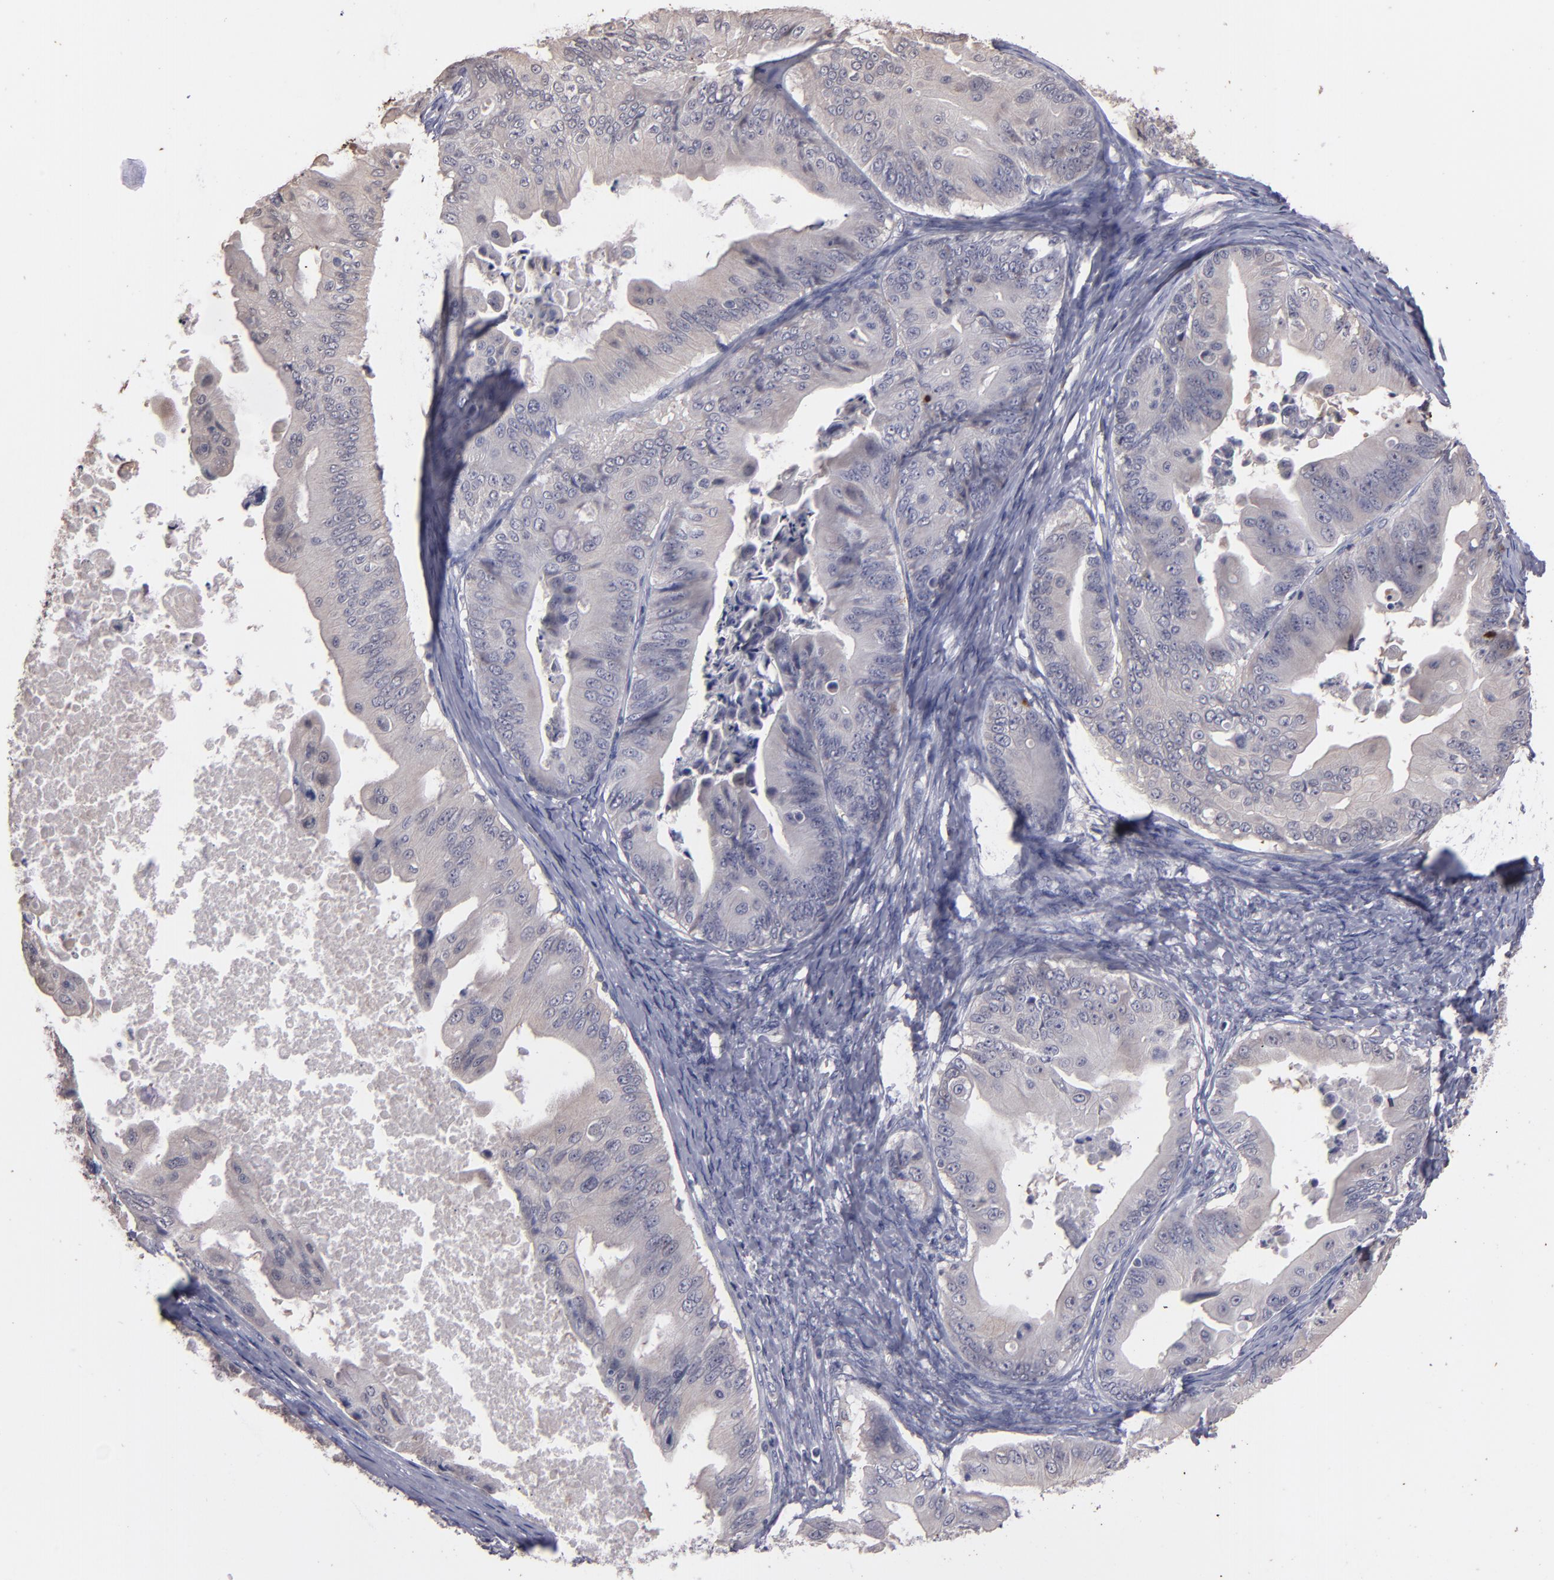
{"staining": {"intensity": "weak", "quantity": "<25%", "location": "cytoplasmic/membranous"}, "tissue": "ovarian cancer", "cell_type": "Tumor cells", "image_type": "cancer", "snomed": [{"axis": "morphology", "description": "Cystadenocarcinoma, mucinous, NOS"}, {"axis": "topography", "description": "Ovary"}], "caption": "Human ovarian cancer stained for a protein using IHC shows no positivity in tumor cells.", "gene": "S100A1", "patient": {"sex": "female", "age": 37}}